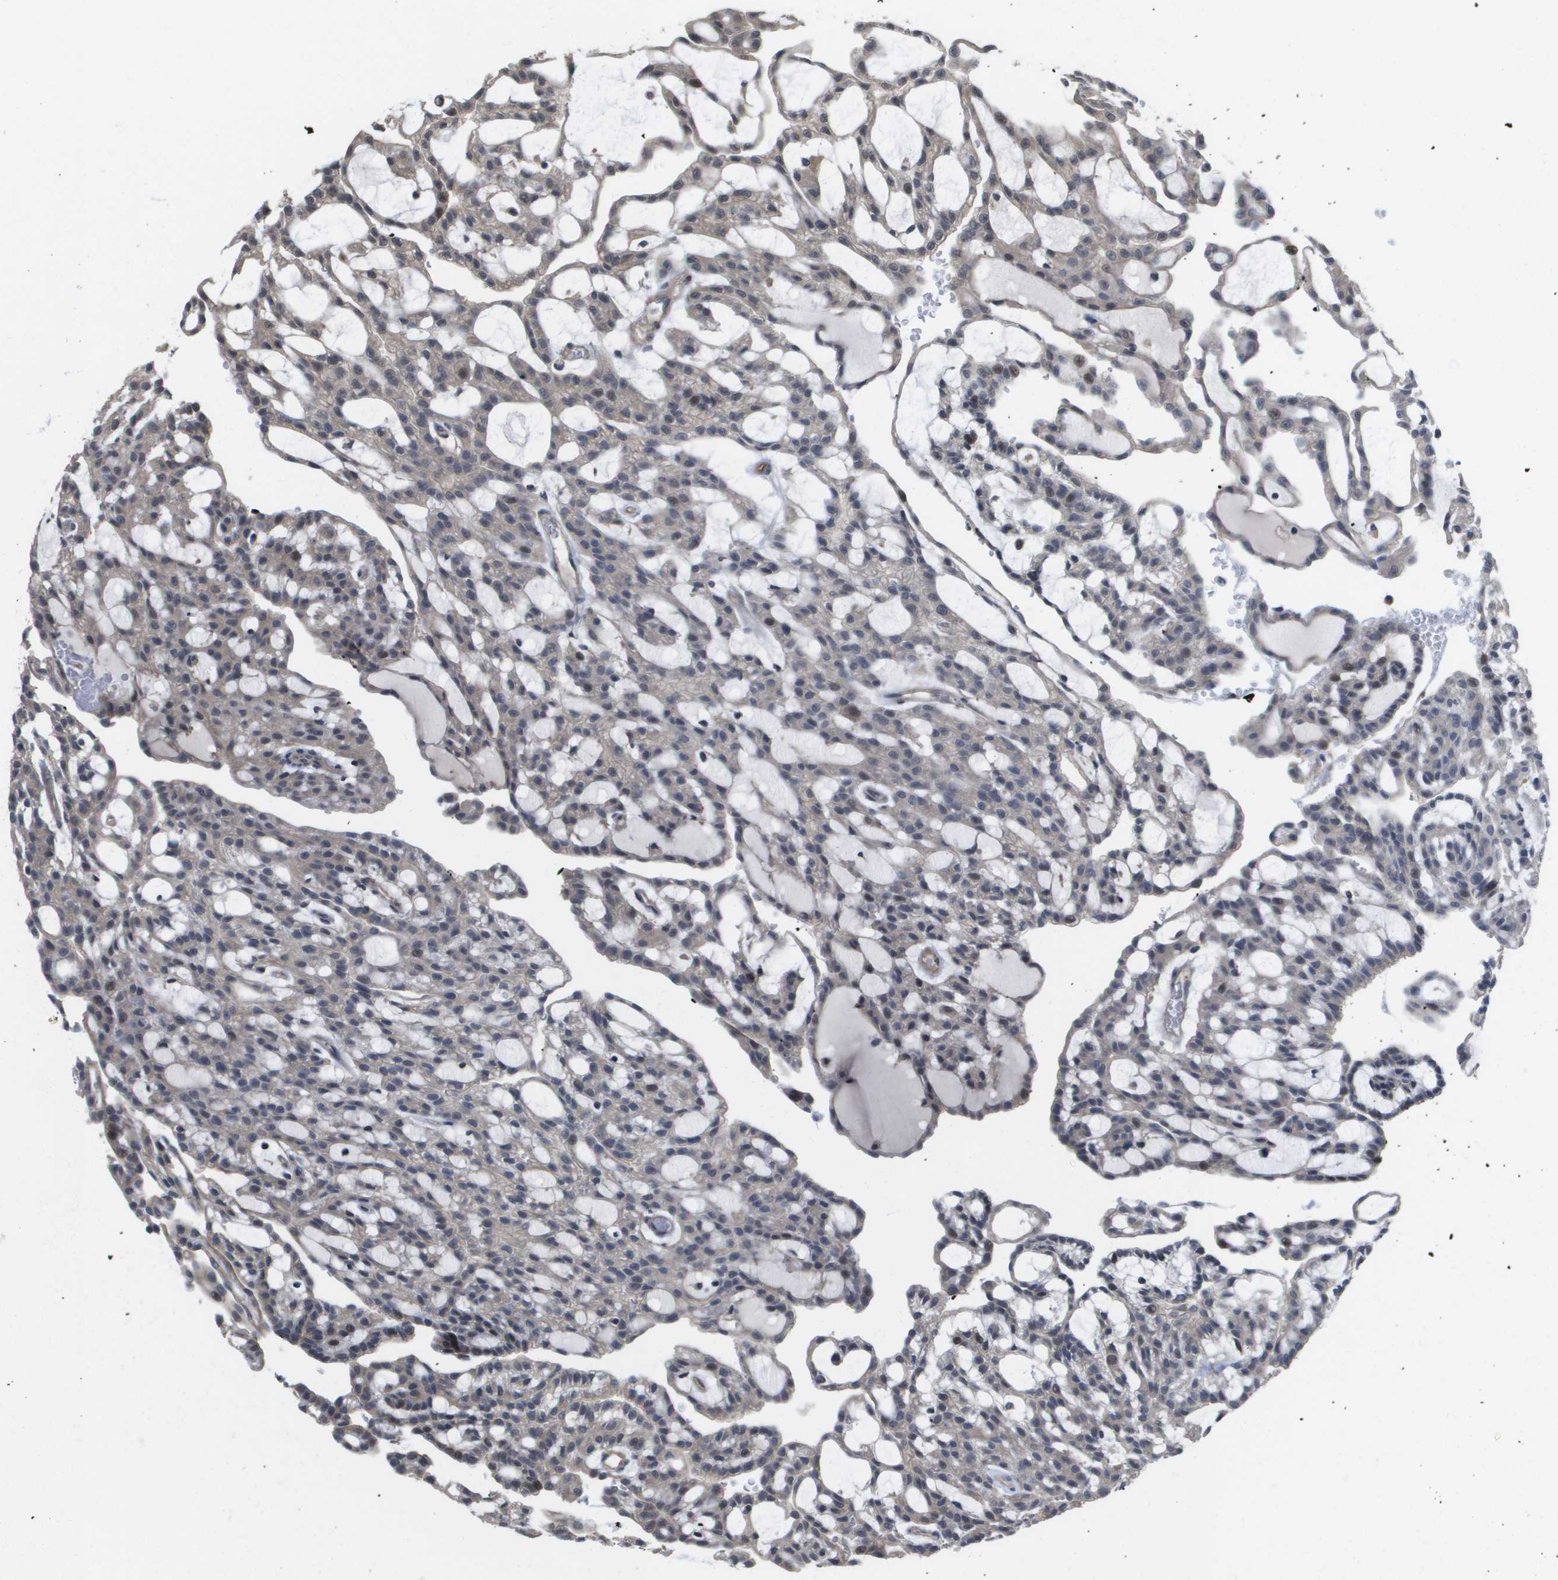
{"staining": {"intensity": "negative", "quantity": "none", "location": "none"}, "tissue": "renal cancer", "cell_type": "Tumor cells", "image_type": "cancer", "snomed": [{"axis": "morphology", "description": "Adenocarcinoma, NOS"}, {"axis": "topography", "description": "Kidney"}], "caption": "This micrograph is of renal adenocarcinoma stained with immunohistochemistry (IHC) to label a protein in brown with the nuclei are counter-stained blue. There is no positivity in tumor cells.", "gene": "RNF112", "patient": {"sex": "male", "age": 63}}